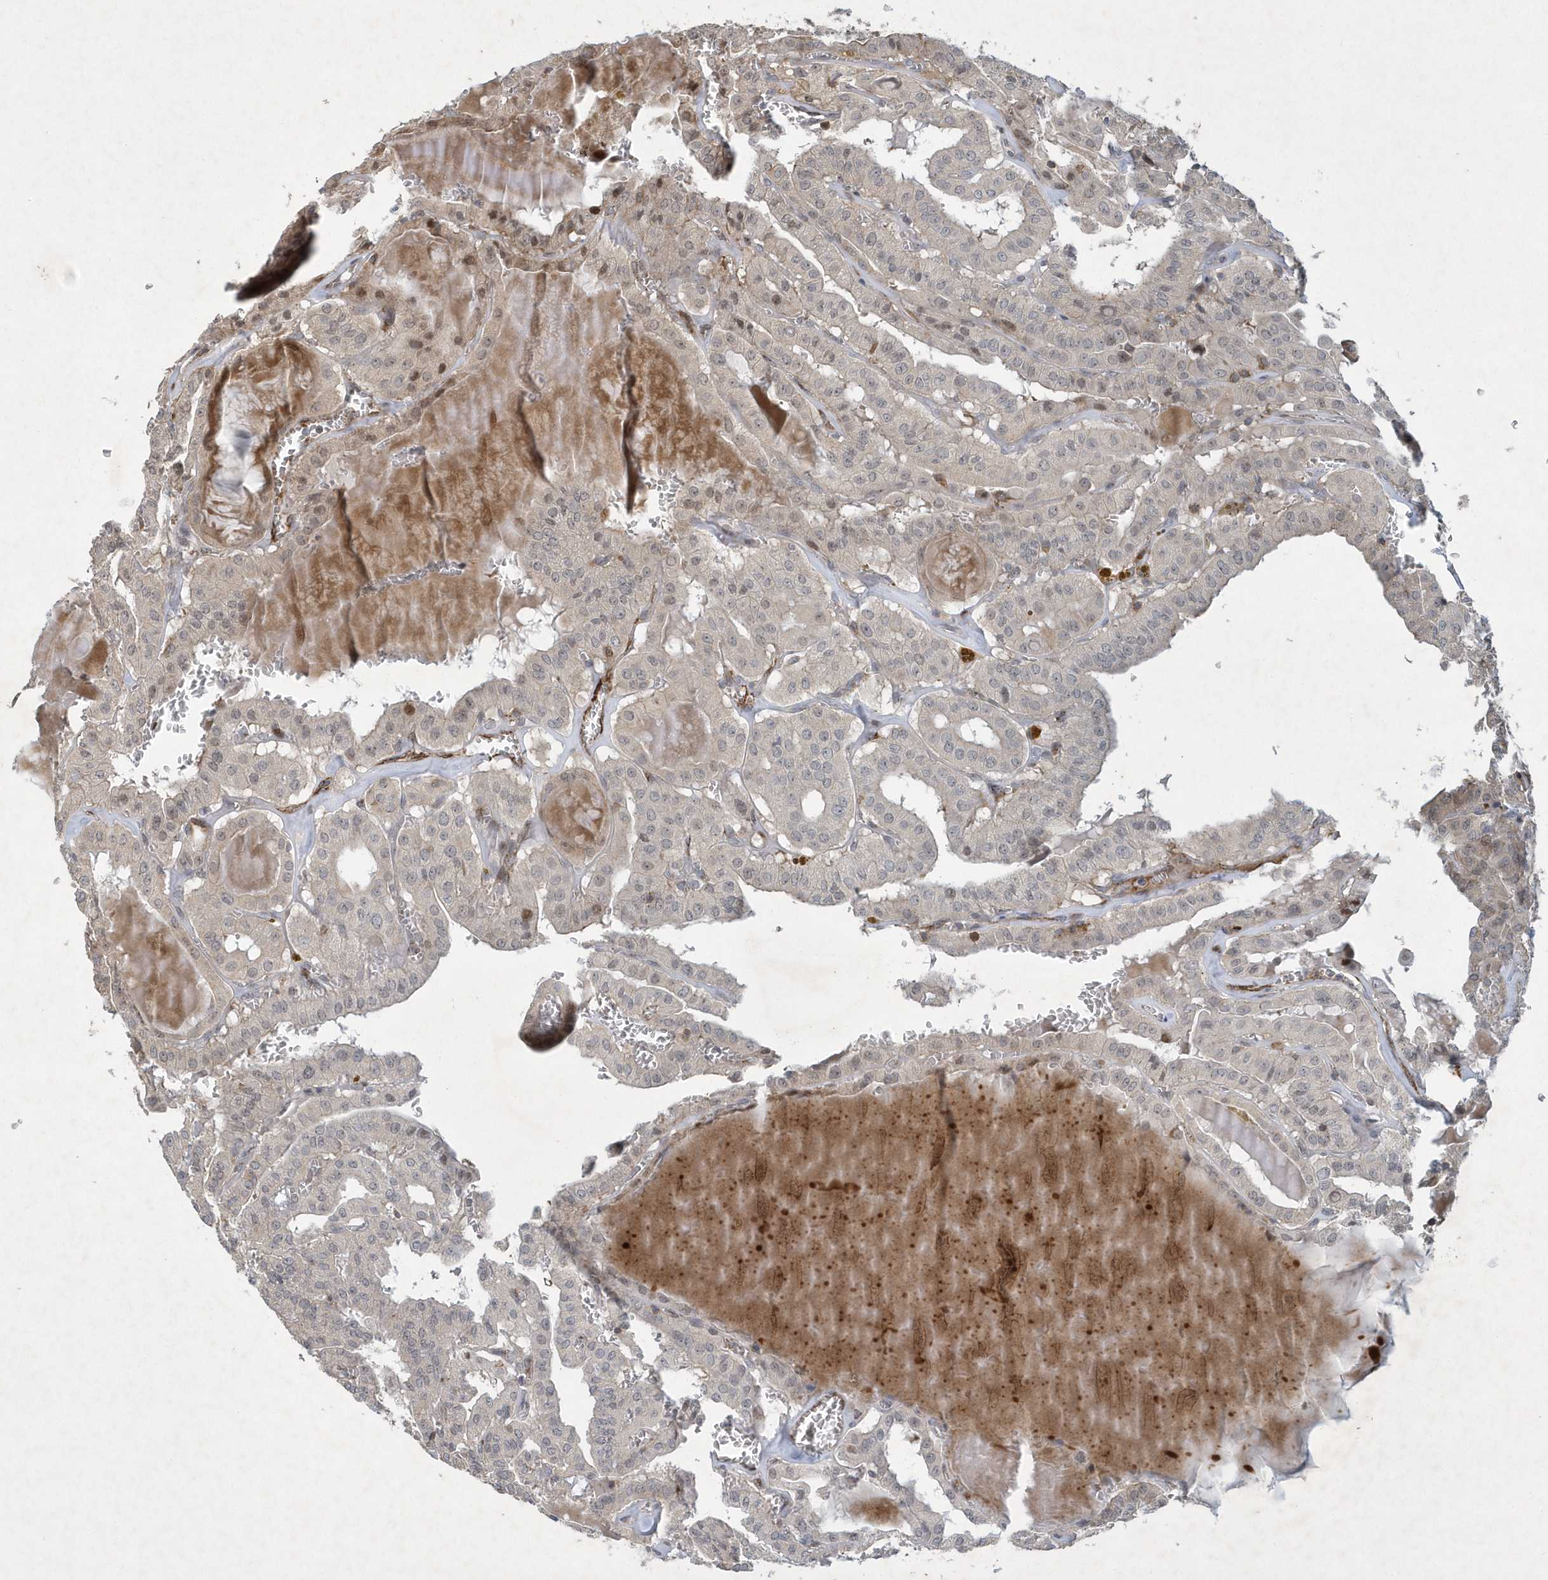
{"staining": {"intensity": "moderate", "quantity": "<25%", "location": "nuclear"}, "tissue": "thyroid cancer", "cell_type": "Tumor cells", "image_type": "cancer", "snomed": [{"axis": "morphology", "description": "Papillary adenocarcinoma, NOS"}, {"axis": "topography", "description": "Thyroid gland"}], "caption": "Human thyroid cancer stained with a protein marker exhibits moderate staining in tumor cells.", "gene": "N4BP2", "patient": {"sex": "male", "age": 52}}